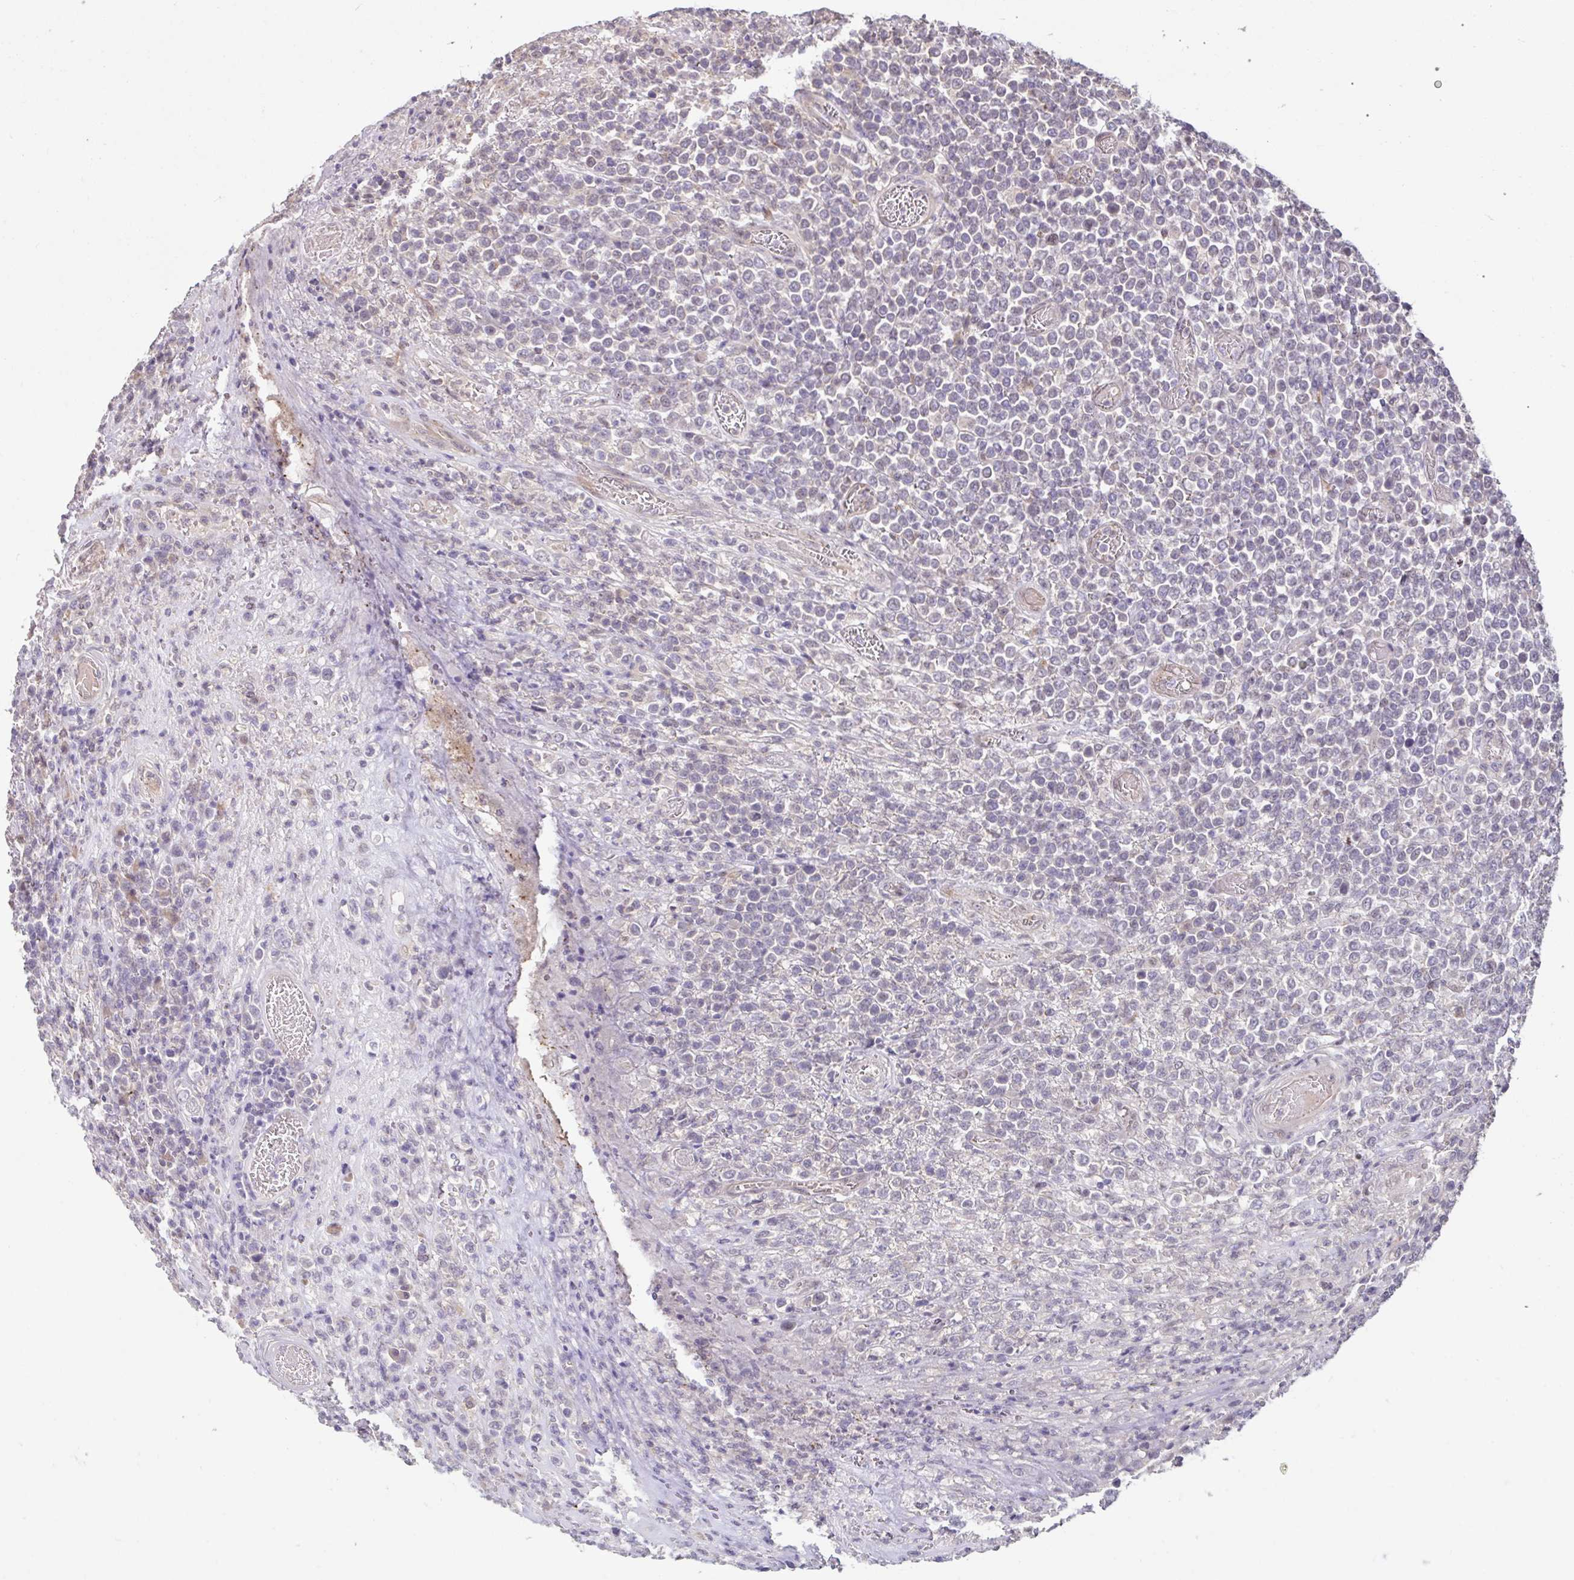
{"staining": {"intensity": "negative", "quantity": "none", "location": "none"}, "tissue": "lymphoma", "cell_type": "Tumor cells", "image_type": "cancer", "snomed": [{"axis": "morphology", "description": "Malignant lymphoma, non-Hodgkin's type, High grade"}, {"axis": "topography", "description": "Soft tissue"}], "caption": "Tumor cells are negative for brown protein staining in malignant lymphoma, non-Hodgkin's type (high-grade). (DAB (3,3'-diaminobenzidine) immunohistochemistry (IHC), high magnification).", "gene": "STYXL1", "patient": {"sex": "female", "age": 56}}